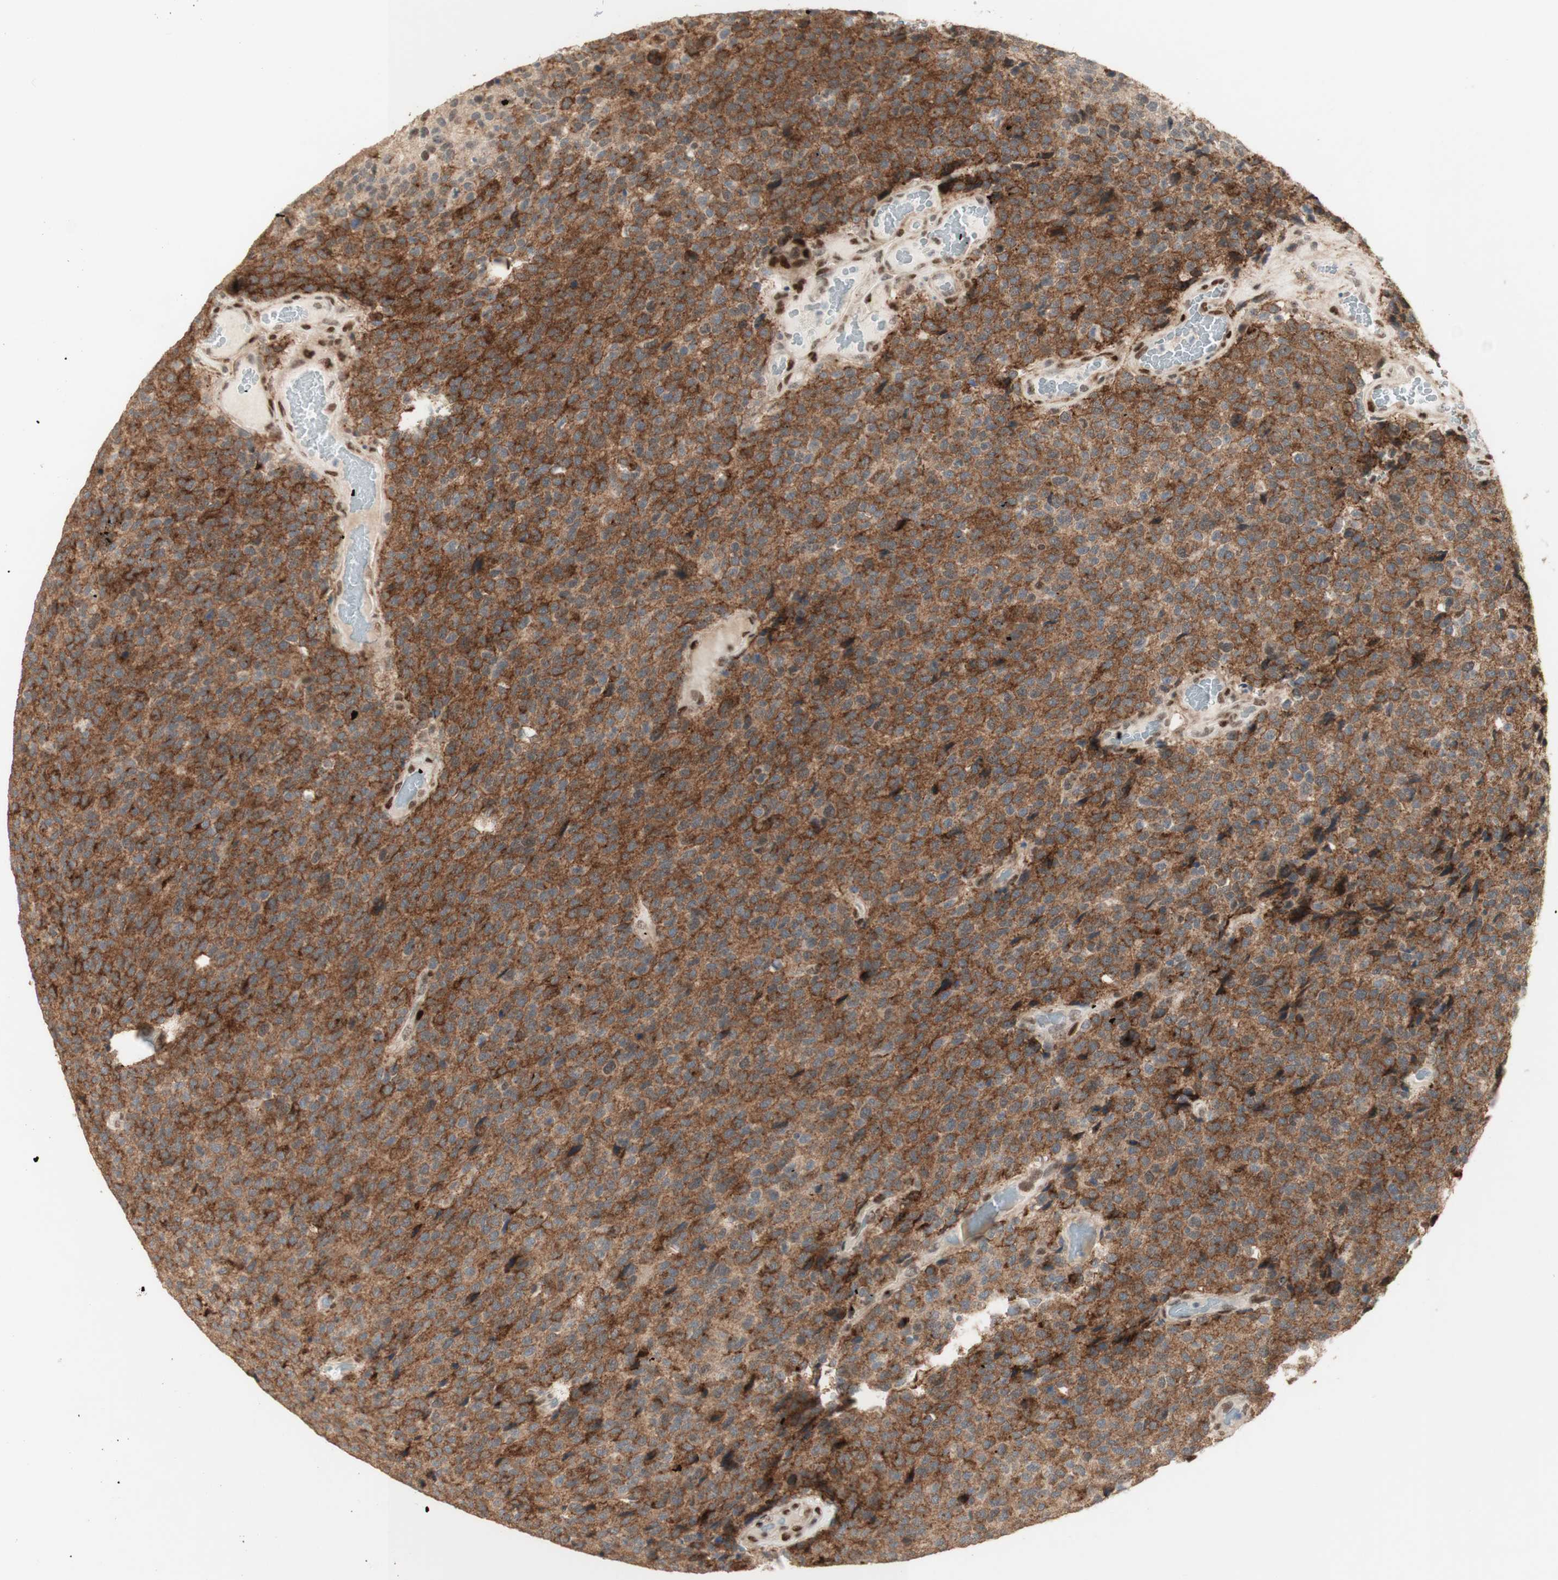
{"staining": {"intensity": "strong", "quantity": ">75%", "location": "cytoplasmic/membranous"}, "tissue": "glioma", "cell_type": "Tumor cells", "image_type": "cancer", "snomed": [{"axis": "morphology", "description": "Glioma, malignant, High grade"}, {"axis": "topography", "description": "pancreas cauda"}], "caption": "Tumor cells demonstrate strong cytoplasmic/membranous staining in about >75% of cells in glioma.", "gene": "FOXP1", "patient": {"sex": "male", "age": 60}}